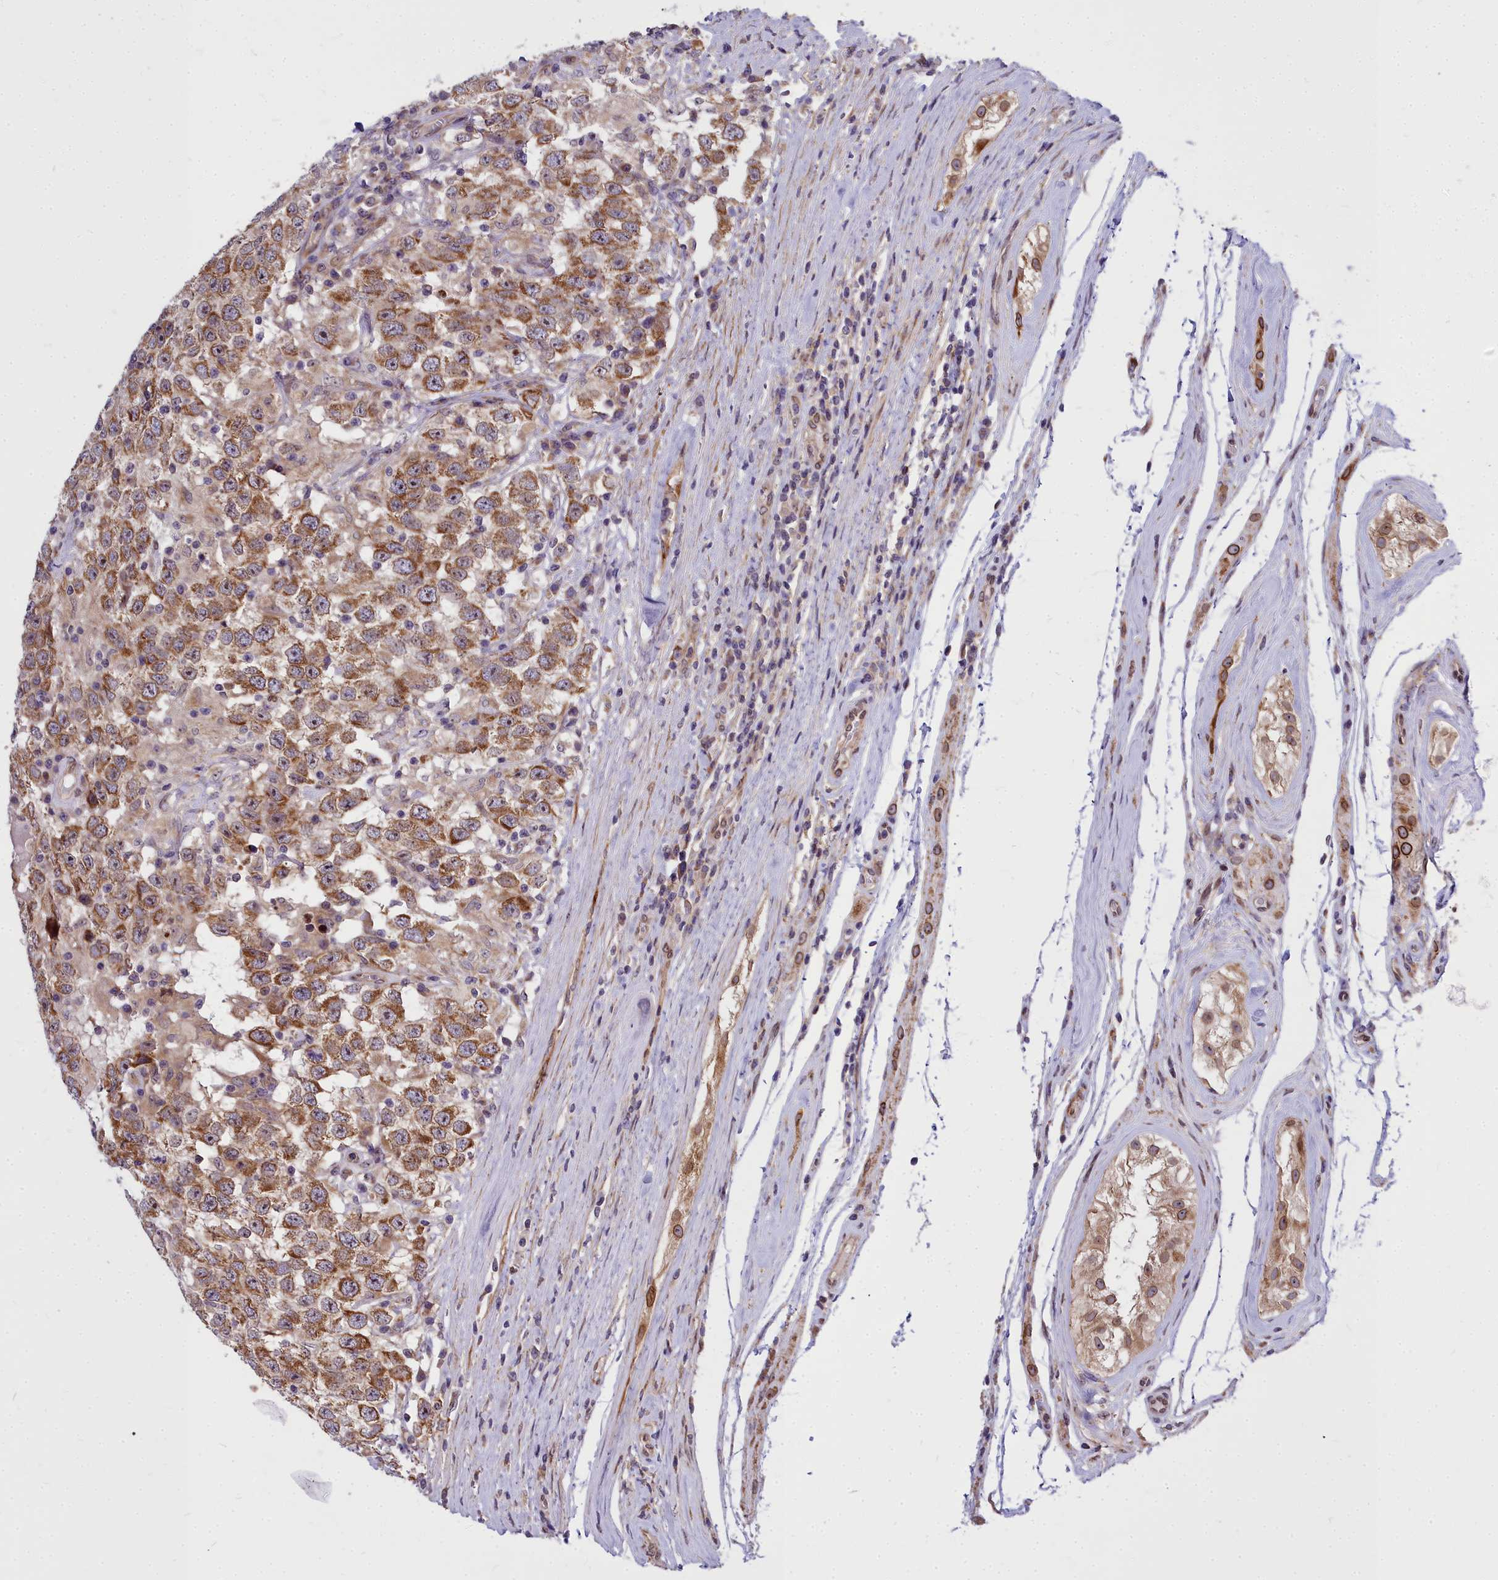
{"staining": {"intensity": "moderate", "quantity": ">75%", "location": "cytoplasmic/membranous"}, "tissue": "testis cancer", "cell_type": "Tumor cells", "image_type": "cancer", "snomed": [{"axis": "morphology", "description": "Seminoma, NOS"}, {"axis": "topography", "description": "Testis"}], "caption": "A photomicrograph of testis seminoma stained for a protein displays moderate cytoplasmic/membranous brown staining in tumor cells.", "gene": "ABCB8", "patient": {"sex": "male", "age": 41}}